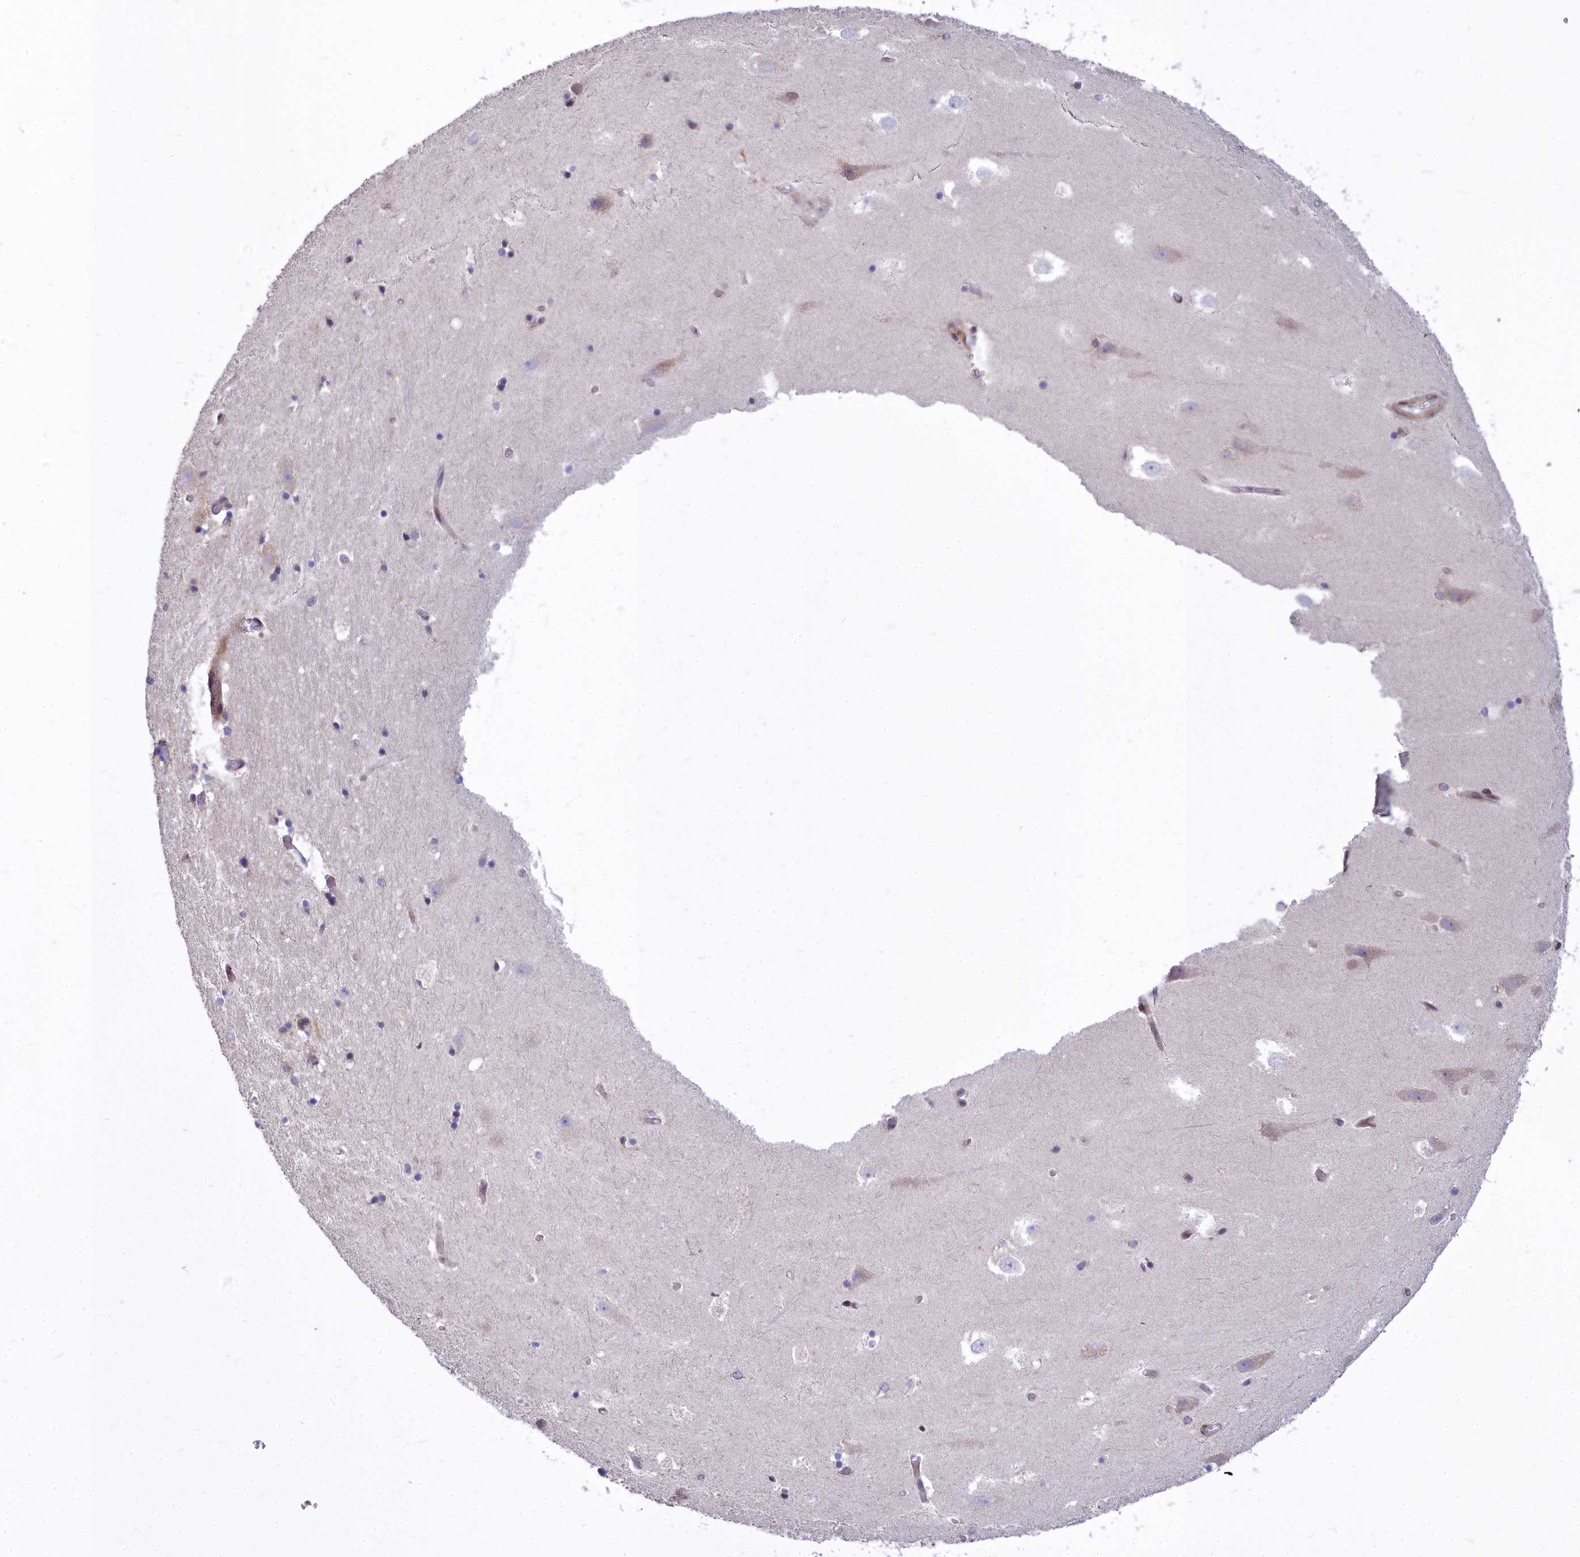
{"staining": {"intensity": "moderate", "quantity": "<25%", "location": "nuclear"}, "tissue": "hippocampus", "cell_type": "Glial cells", "image_type": "normal", "snomed": [{"axis": "morphology", "description": "Normal tissue, NOS"}, {"axis": "topography", "description": "Hippocampus"}], "caption": "Protein expression analysis of unremarkable human hippocampus reveals moderate nuclear staining in approximately <25% of glial cells. (DAB = brown stain, brightfield microscopy at high magnification).", "gene": "ABCB8", "patient": {"sex": "female", "age": 52}}